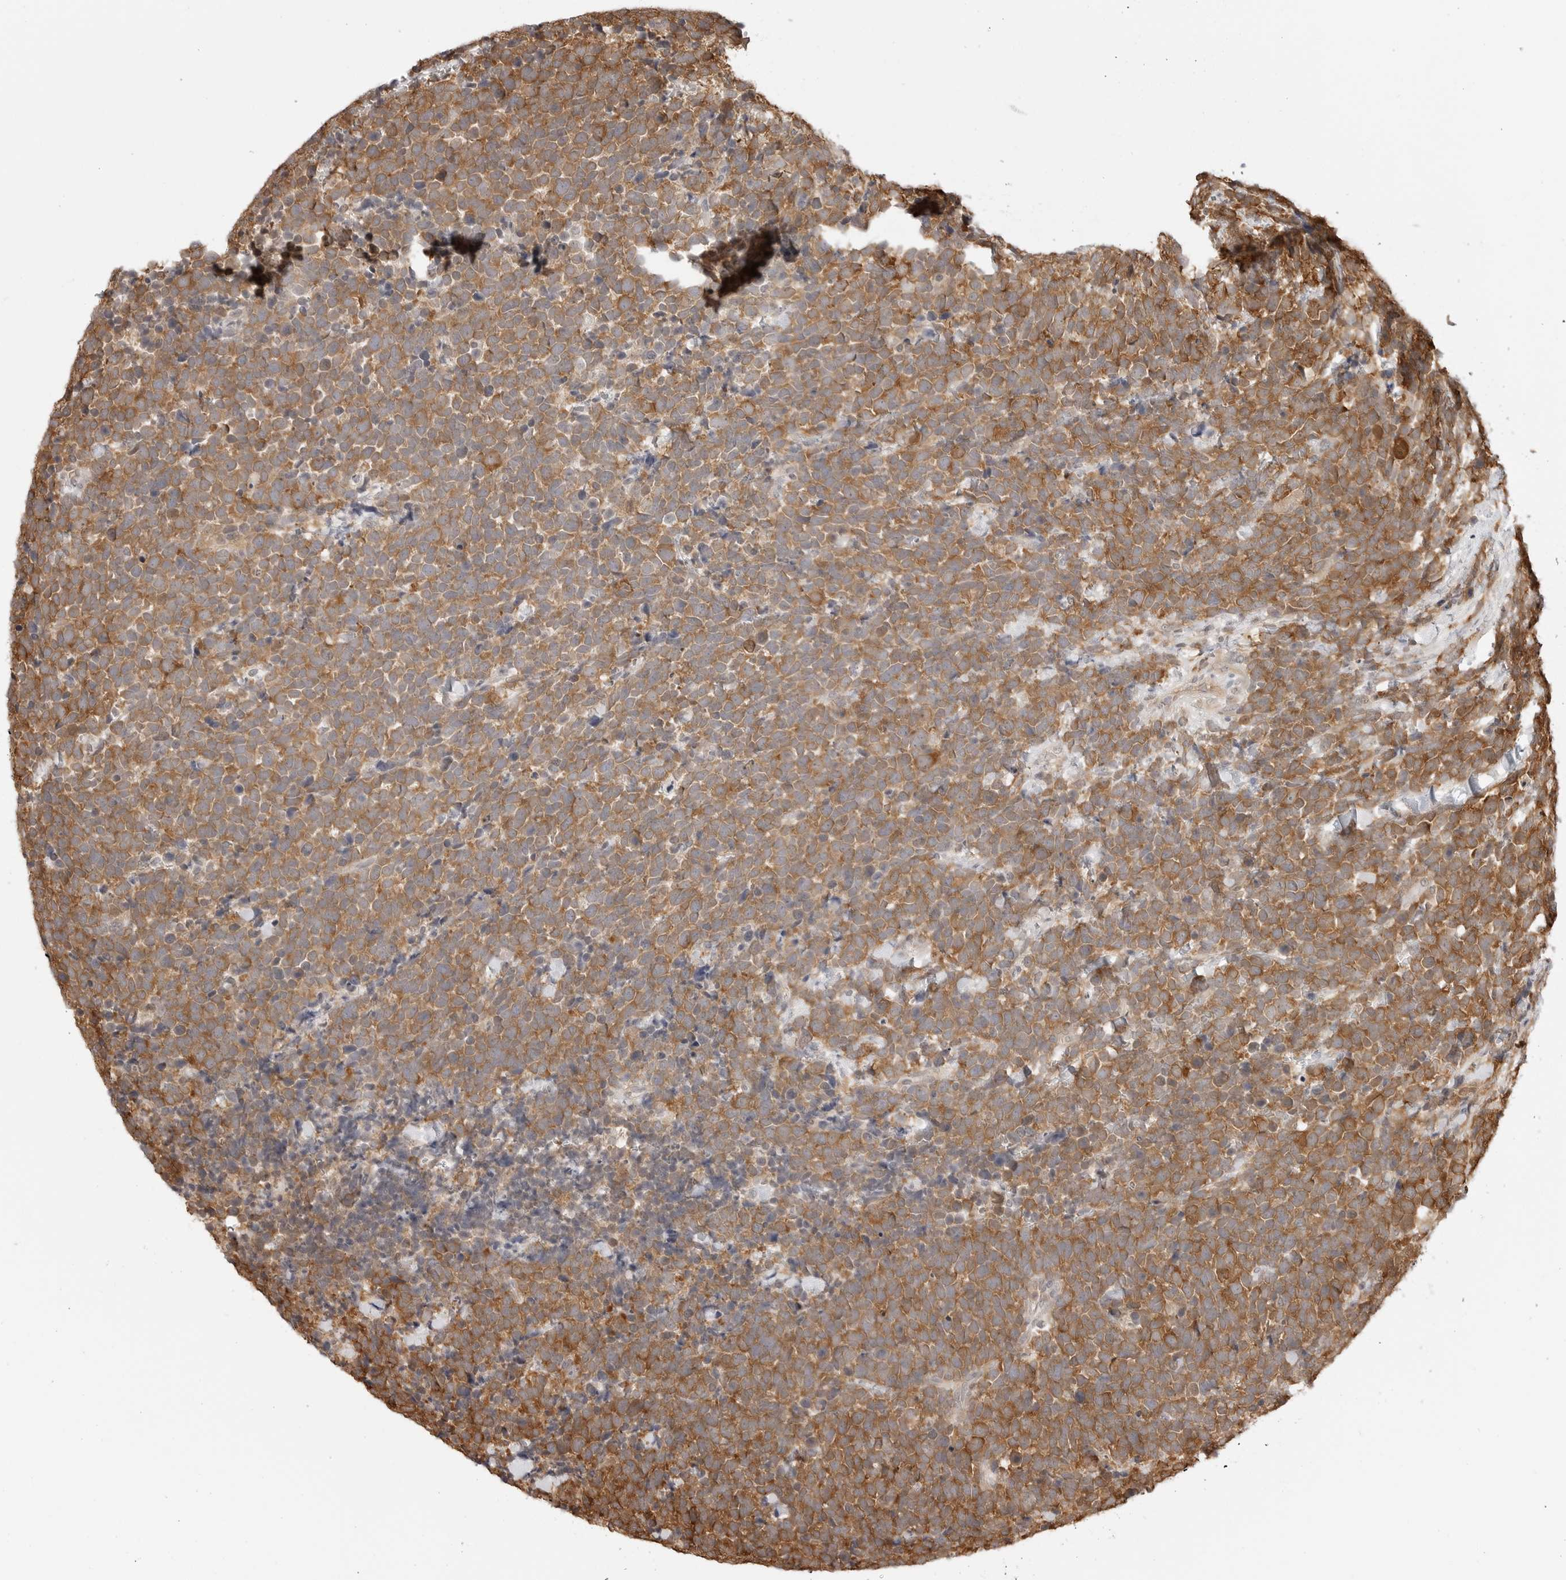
{"staining": {"intensity": "strong", "quantity": ">75%", "location": "cytoplasmic/membranous"}, "tissue": "urothelial cancer", "cell_type": "Tumor cells", "image_type": "cancer", "snomed": [{"axis": "morphology", "description": "Urothelial carcinoma, High grade"}, {"axis": "topography", "description": "Urinary bladder"}], "caption": "Immunohistochemistry image of neoplastic tissue: human urothelial carcinoma (high-grade) stained using immunohistochemistry shows high levels of strong protein expression localized specifically in the cytoplasmic/membranous of tumor cells, appearing as a cytoplasmic/membranous brown color.", "gene": "NUDC", "patient": {"sex": "female", "age": 82}}